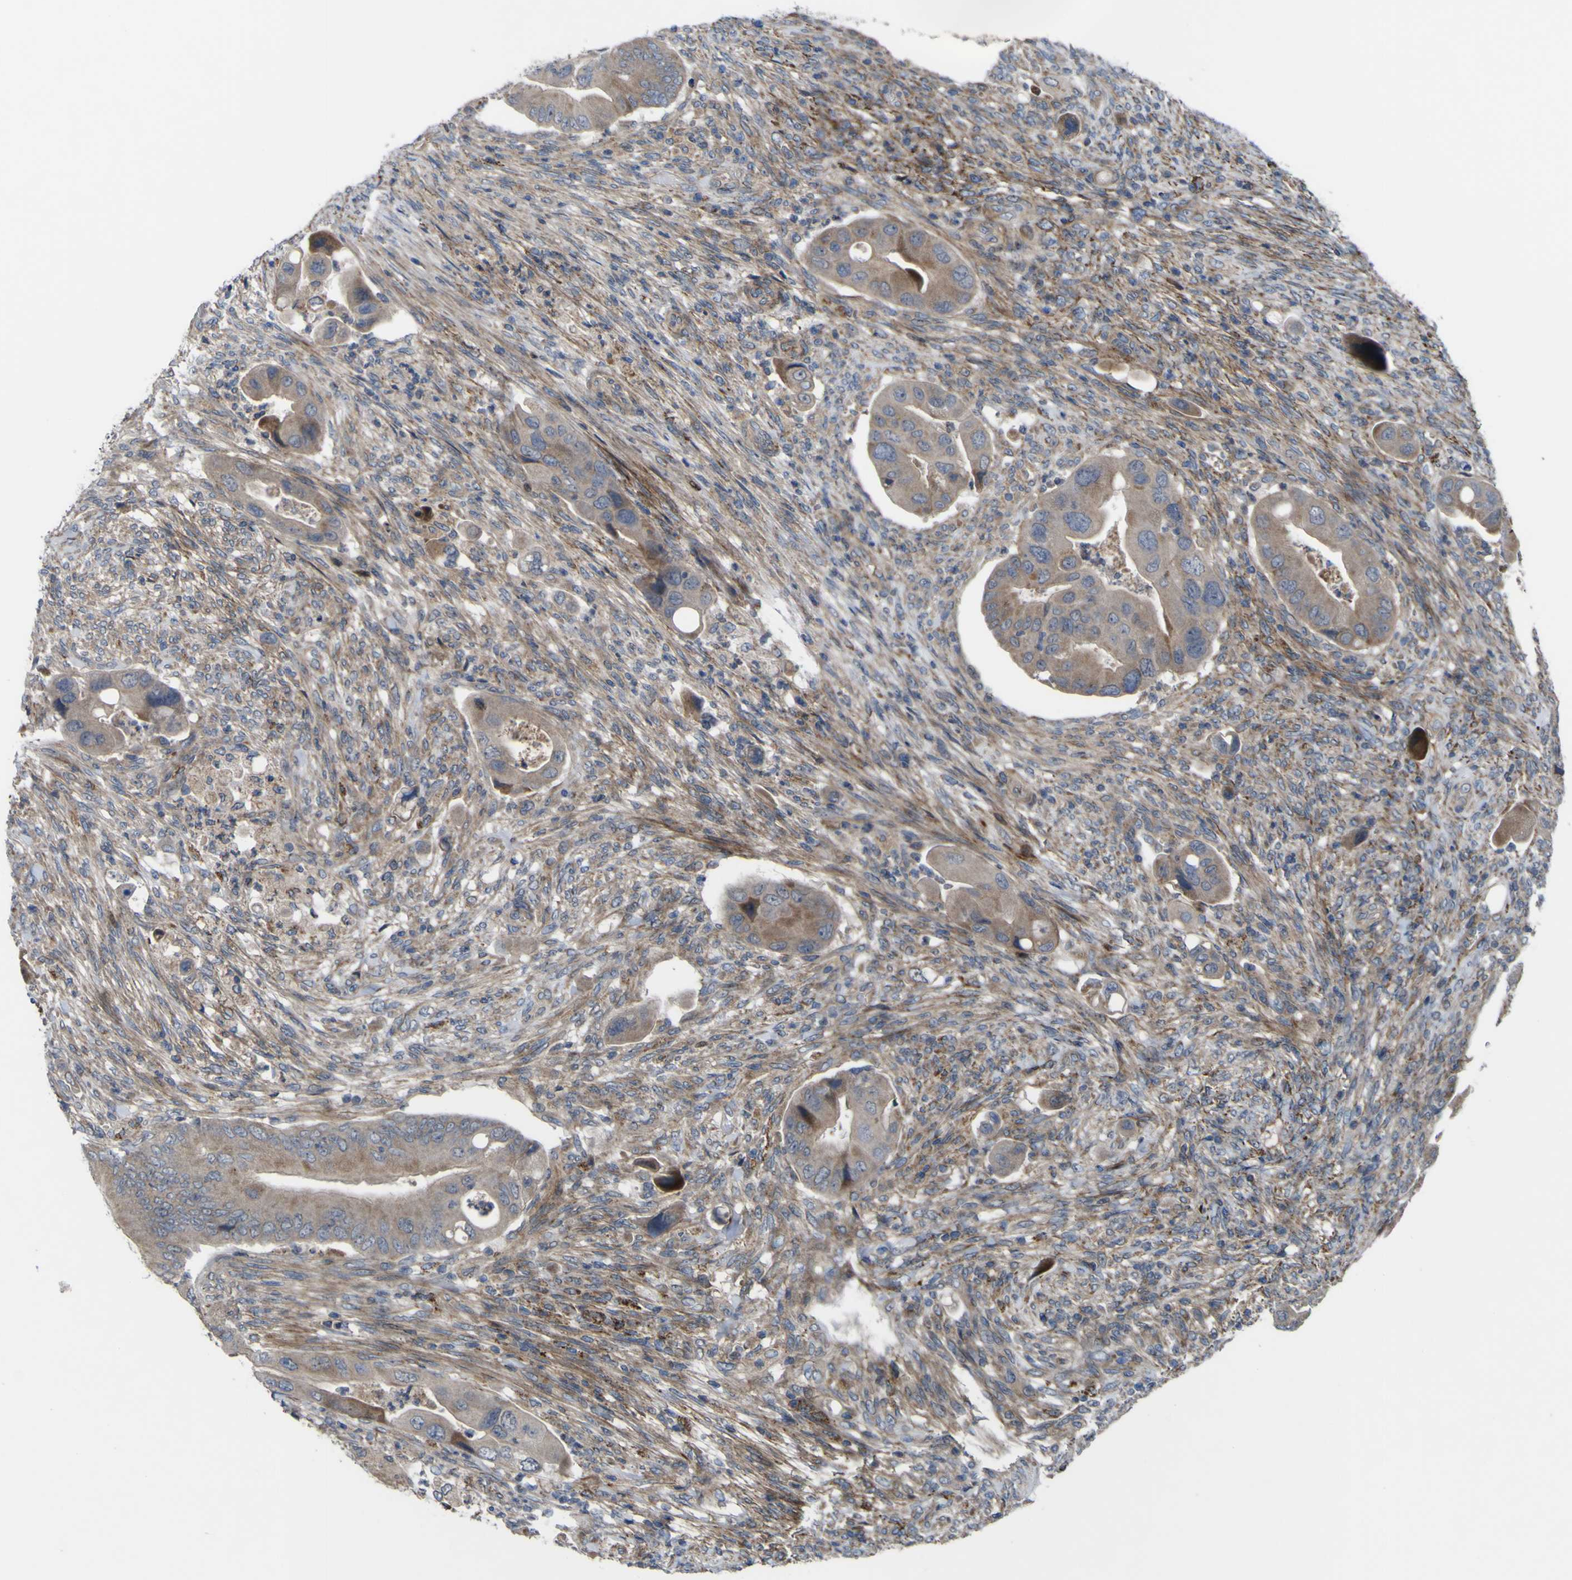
{"staining": {"intensity": "weak", "quantity": ">75%", "location": "cytoplasmic/membranous"}, "tissue": "colorectal cancer", "cell_type": "Tumor cells", "image_type": "cancer", "snomed": [{"axis": "morphology", "description": "Adenocarcinoma, NOS"}, {"axis": "topography", "description": "Rectum"}], "caption": "About >75% of tumor cells in human colorectal adenocarcinoma exhibit weak cytoplasmic/membranous protein expression as visualized by brown immunohistochemical staining.", "gene": "GPLD1", "patient": {"sex": "female", "age": 57}}